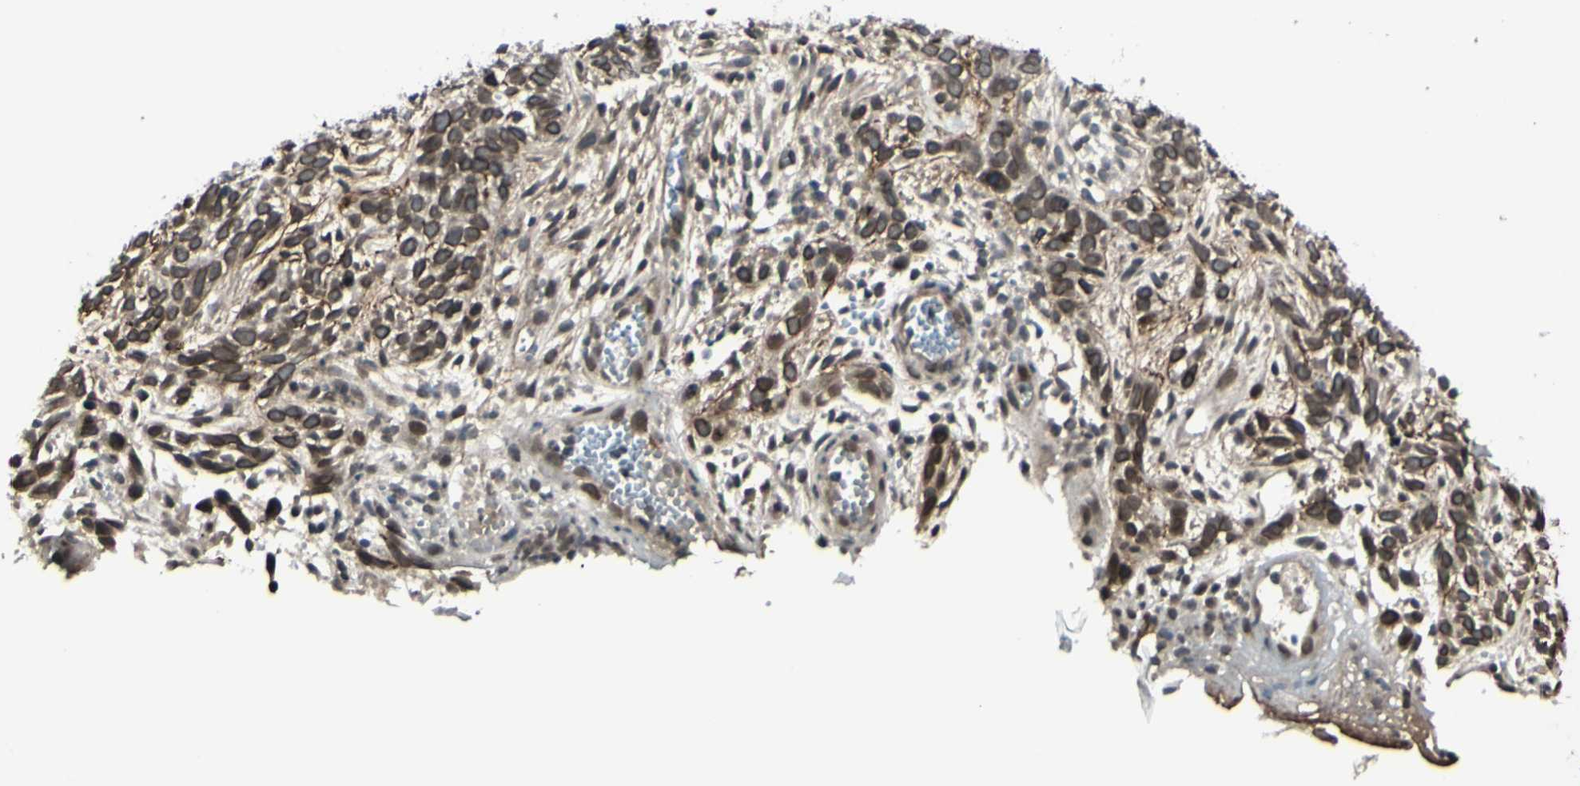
{"staining": {"intensity": "moderate", "quantity": ">75%", "location": "cytoplasmic/membranous,nuclear"}, "tissue": "skin cancer", "cell_type": "Tumor cells", "image_type": "cancer", "snomed": [{"axis": "morphology", "description": "Basal cell carcinoma"}, {"axis": "topography", "description": "Skin"}], "caption": "Skin cancer (basal cell carcinoma) stained with IHC shows moderate cytoplasmic/membranous and nuclear expression in about >75% of tumor cells.", "gene": "MLF2", "patient": {"sex": "male", "age": 87}}